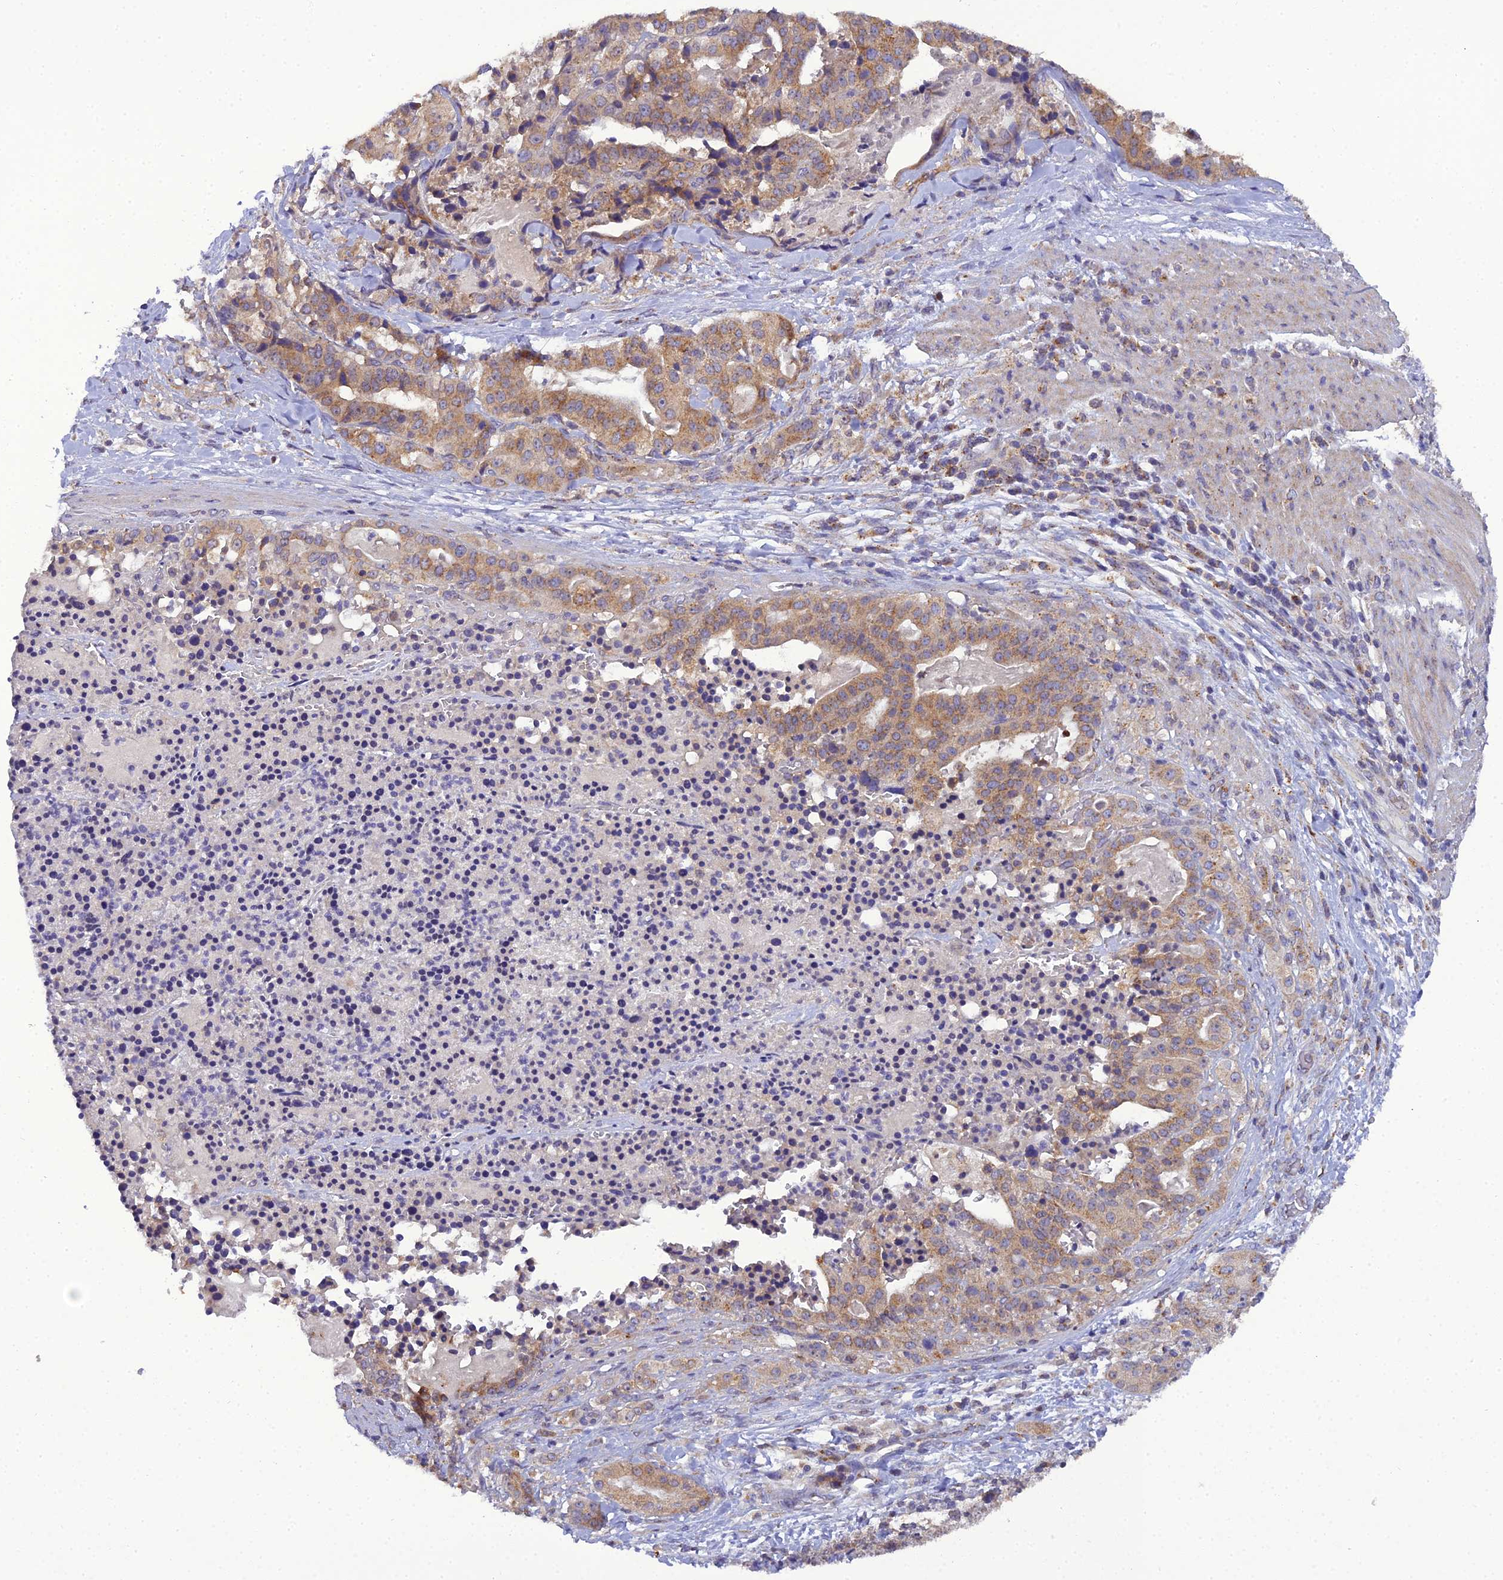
{"staining": {"intensity": "moderate", "quantity": ">75%", "location": "cytoplasmic/membranous"}, "tissue": "stomach cancer", "cell_type": "Tumor cells", "image_type": "cancer", "snomed": [{"axis": "morphology", "description": "Adenocarcinoma, NOS"}, {"axis": "topography", "description": "Stomach"}], "caption": "Human stomach cancer (adenocarcinoma) stained with a protein marker reveals moderate staining in tumor cells.", "gene": "GOLPH3", "patient": {"sex": "male", "age": 48}}